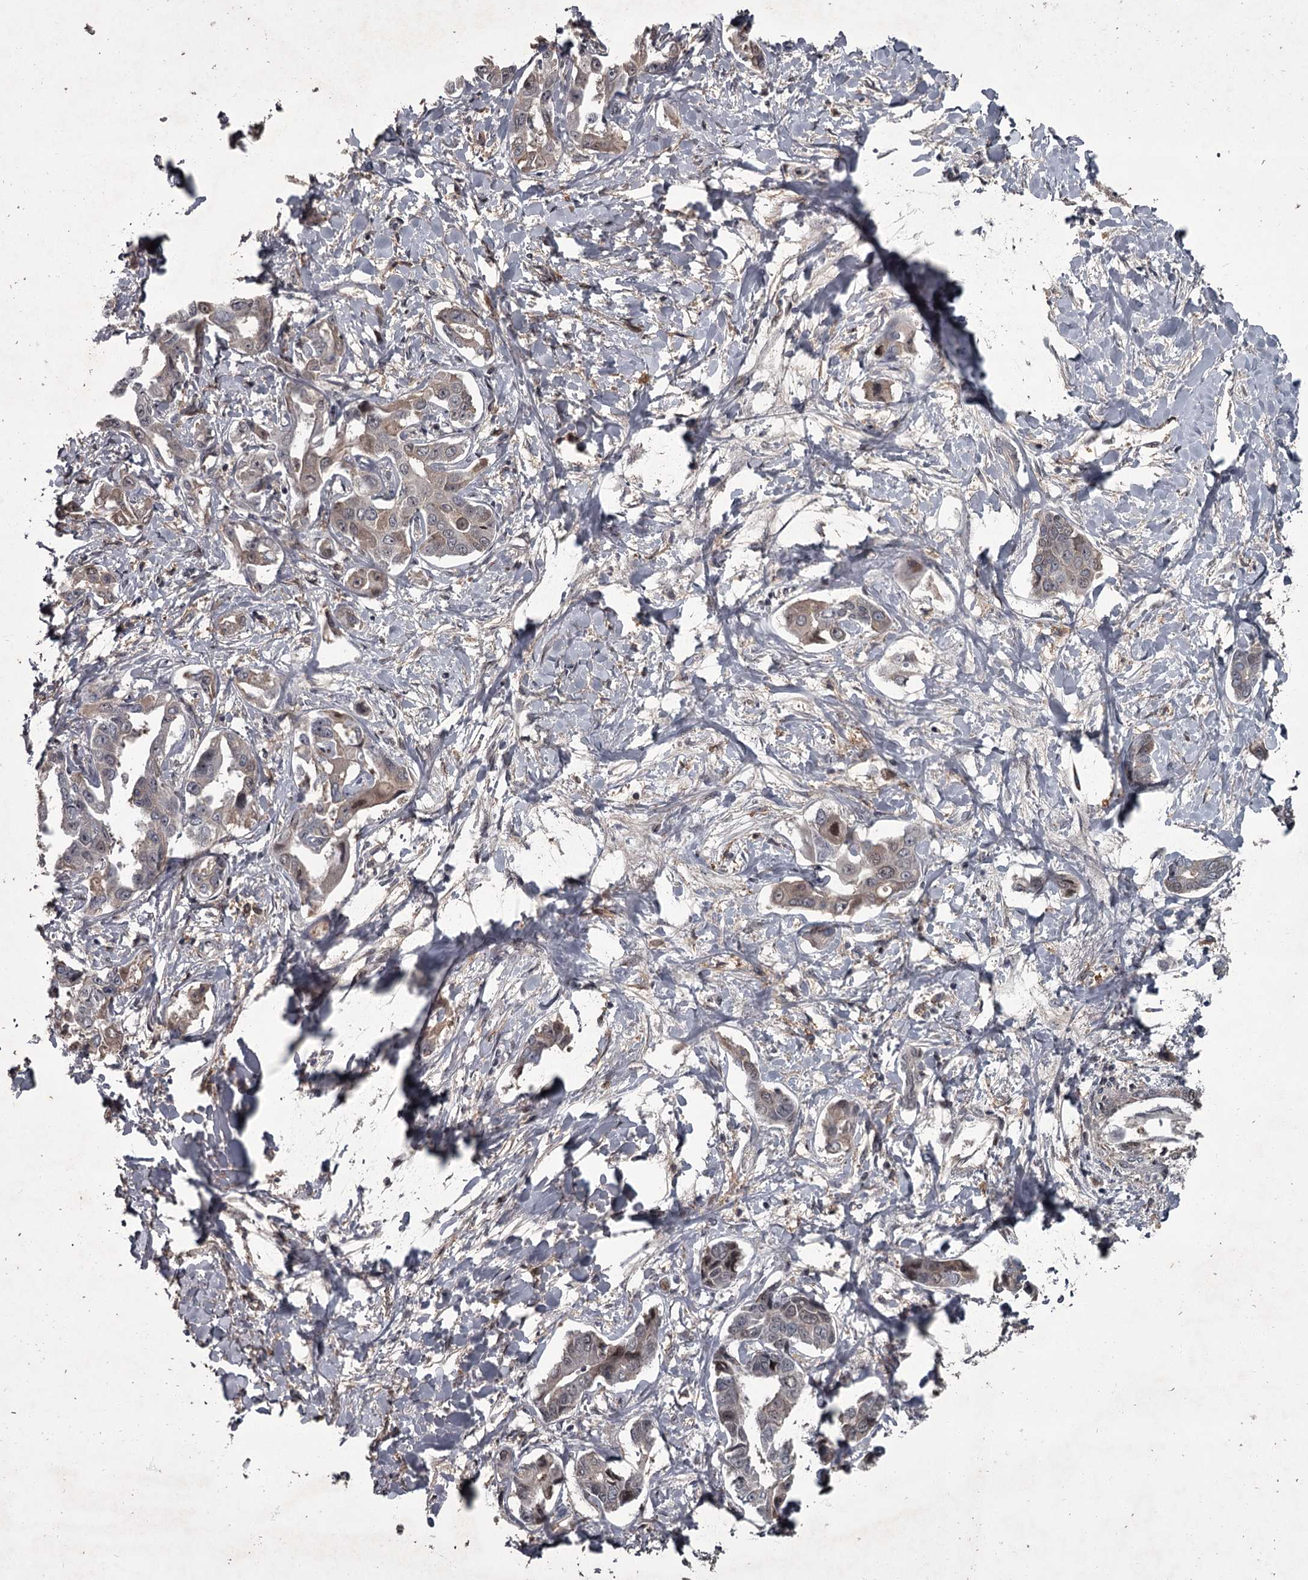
{"staining": {"intensity": "weak", "quantity": "25%-75%", "location": "cytoplasmic/membranous,nuclear"}, "tissue": "liver cancer", "cell_type": "Tumor cells", "image_type": "cancer", "snomed": [{"axis": "morphology", "description": "Cholangiocarcinoma"}, {"axis": "topography", "description": "Liver"}], "caption": "Weak cytoplasmic/membranous and nuclear expression for a protein is identified in about 25%-75% of tumor cells of liver cancer using immunohistochemistry (IHC).", "gene": "FLVCR2", "patient": {"sex": "male", "age": 59}}